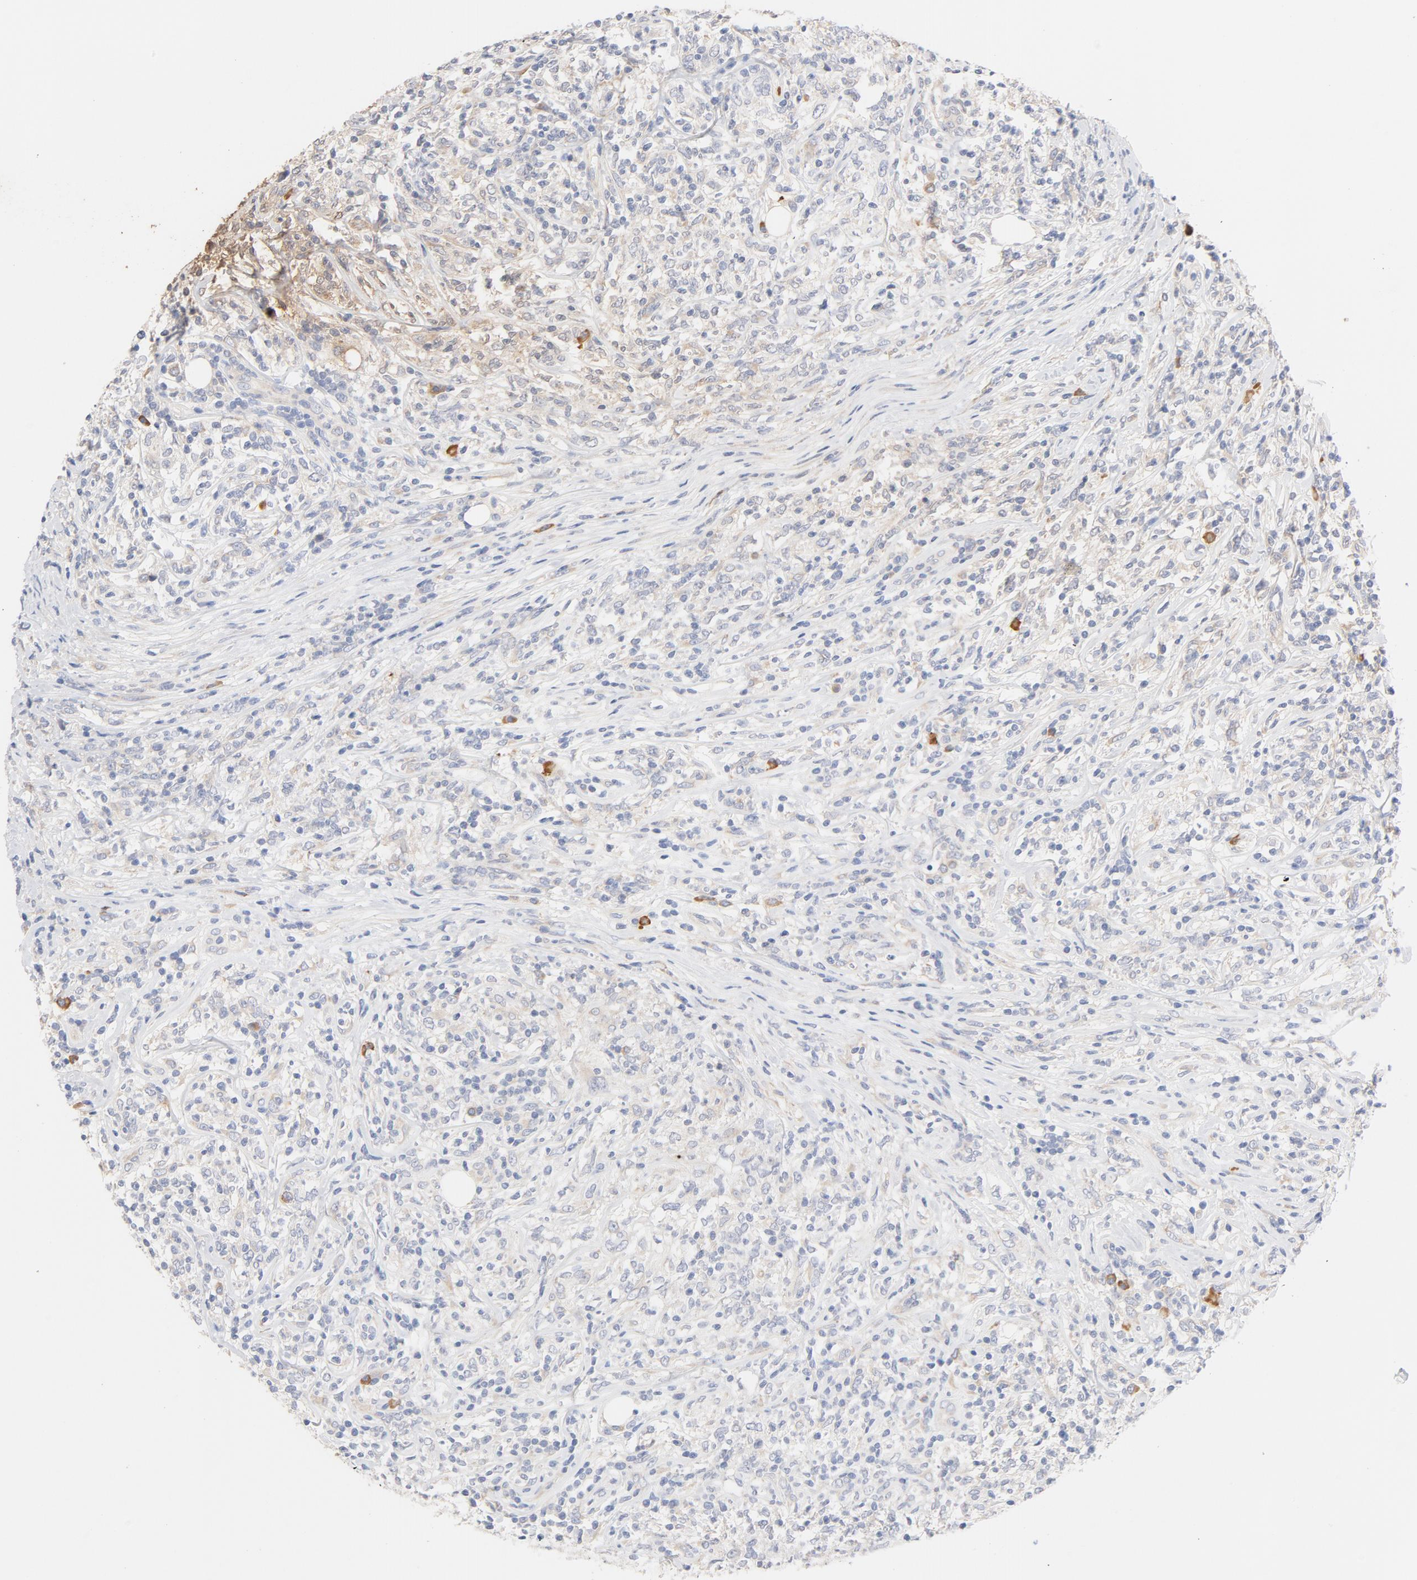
{"staining": {"intensity": "negative", "quantity": "none", "location": "none"}, "tissue": "lymphoma", "cell_type": "Tumor cells", "image_type": "cancer", "snomed": [{"axis": "morphology", "description": "Malignant lymphoma, non-Hodgkin's type, High grade"}, {"axis": "topography", "description": "Lymph node"}], "caption": "Tumor cells are negative for brown protein staining in lymphoma.", "gene": "TLR4", "patient": {"sex": "female", "age": 84}}